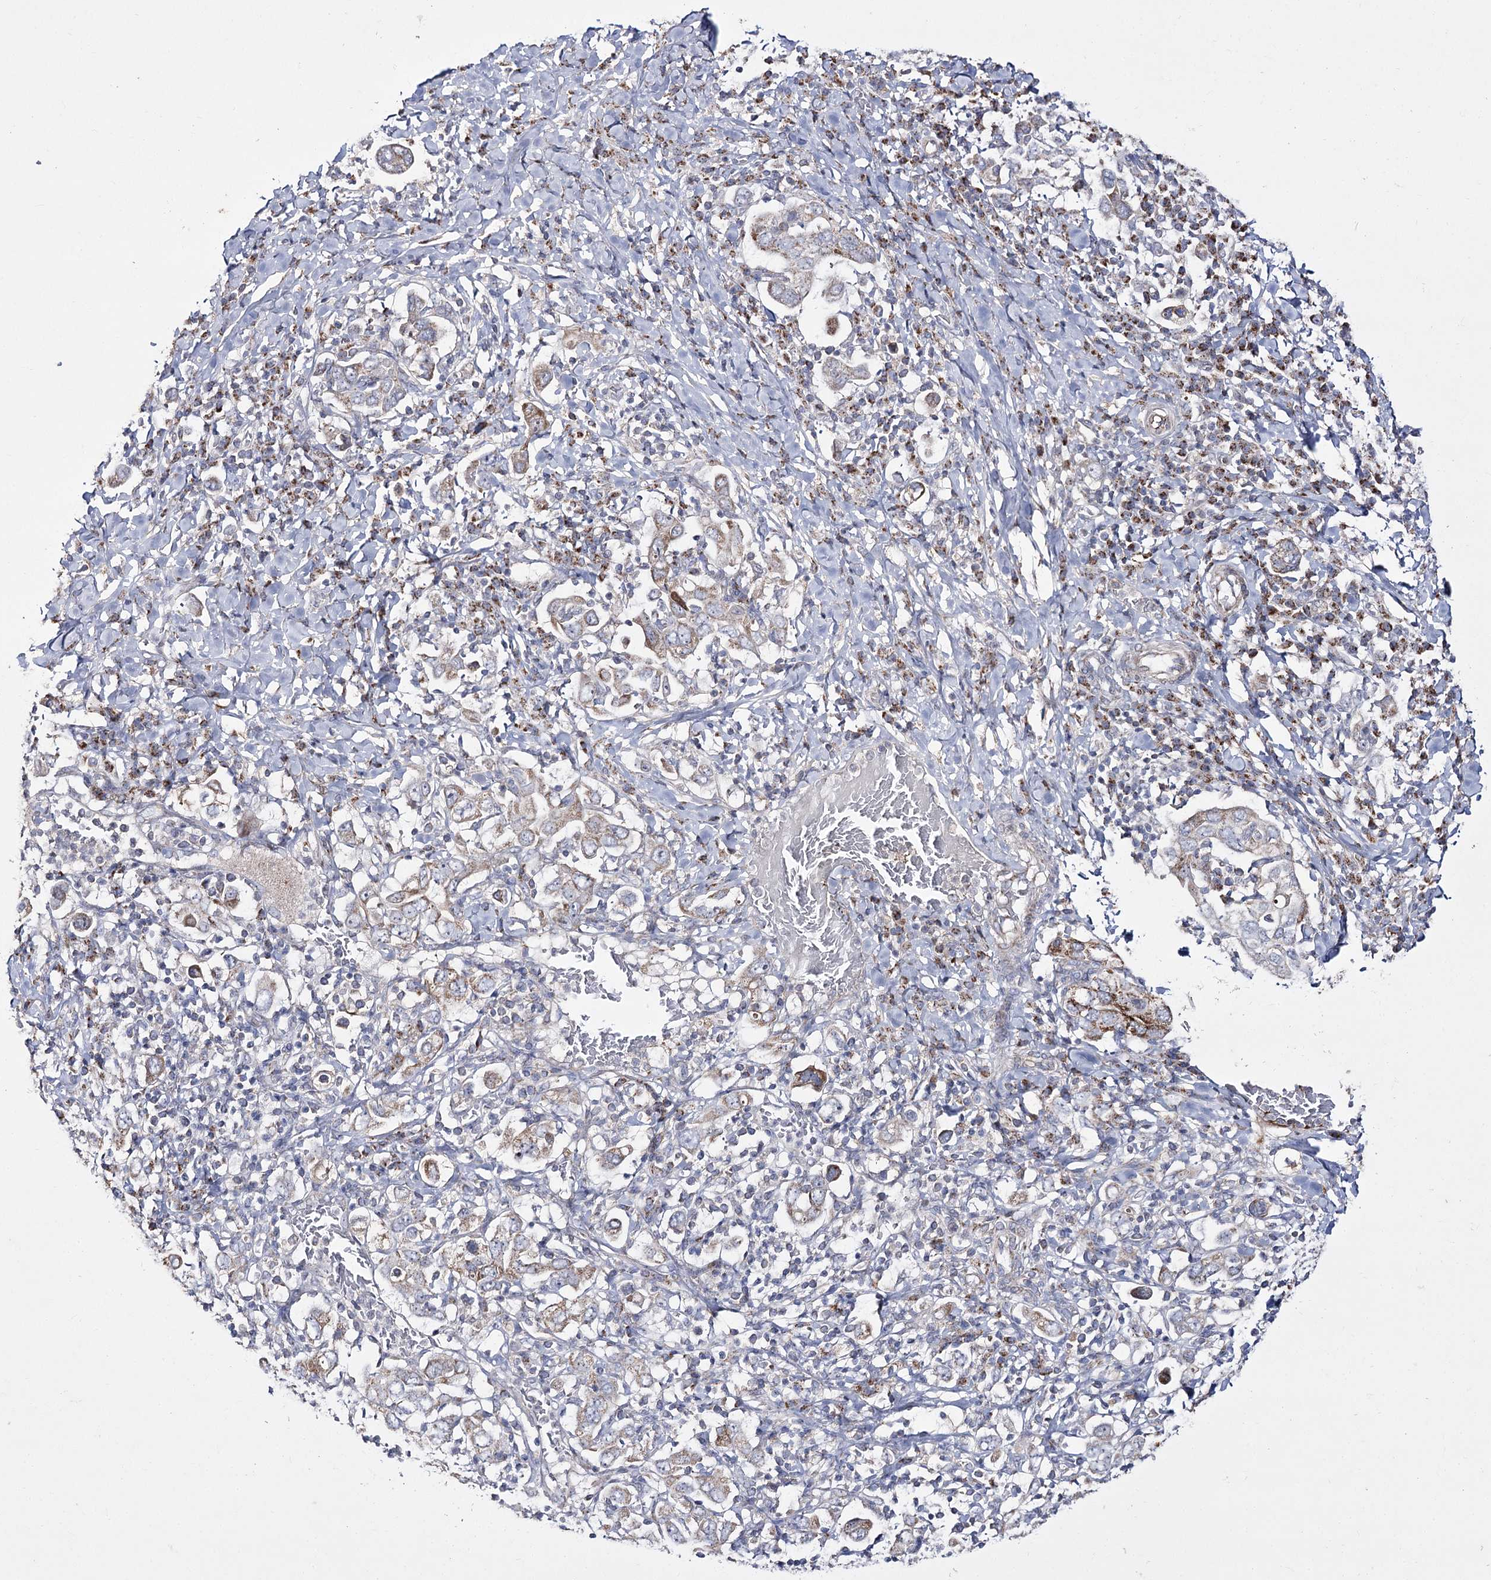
{"staining": {"intensity": "moderate", "quantity": "<25%", "location": "cytoplasmic/membranous"}, "tissue": "stomach cancer", "cell_type": "Tumor cells", "image_type": "cancer", "snomed": [{"axis": "morphology", "description": "Adenocarcinoma, NOS"}, {"axis": "topography", "description": "Stomach, upper"}], "caption": "A micrograph showing moderate cytoplasmic/membranous staining in approximately <25% of tumor cells in stomach cancer (adenocarcinoma), as visualized by brown immunohistochemical staining.", "gene": "NADK2", "patient": {"sex": "male", "age": 62}}